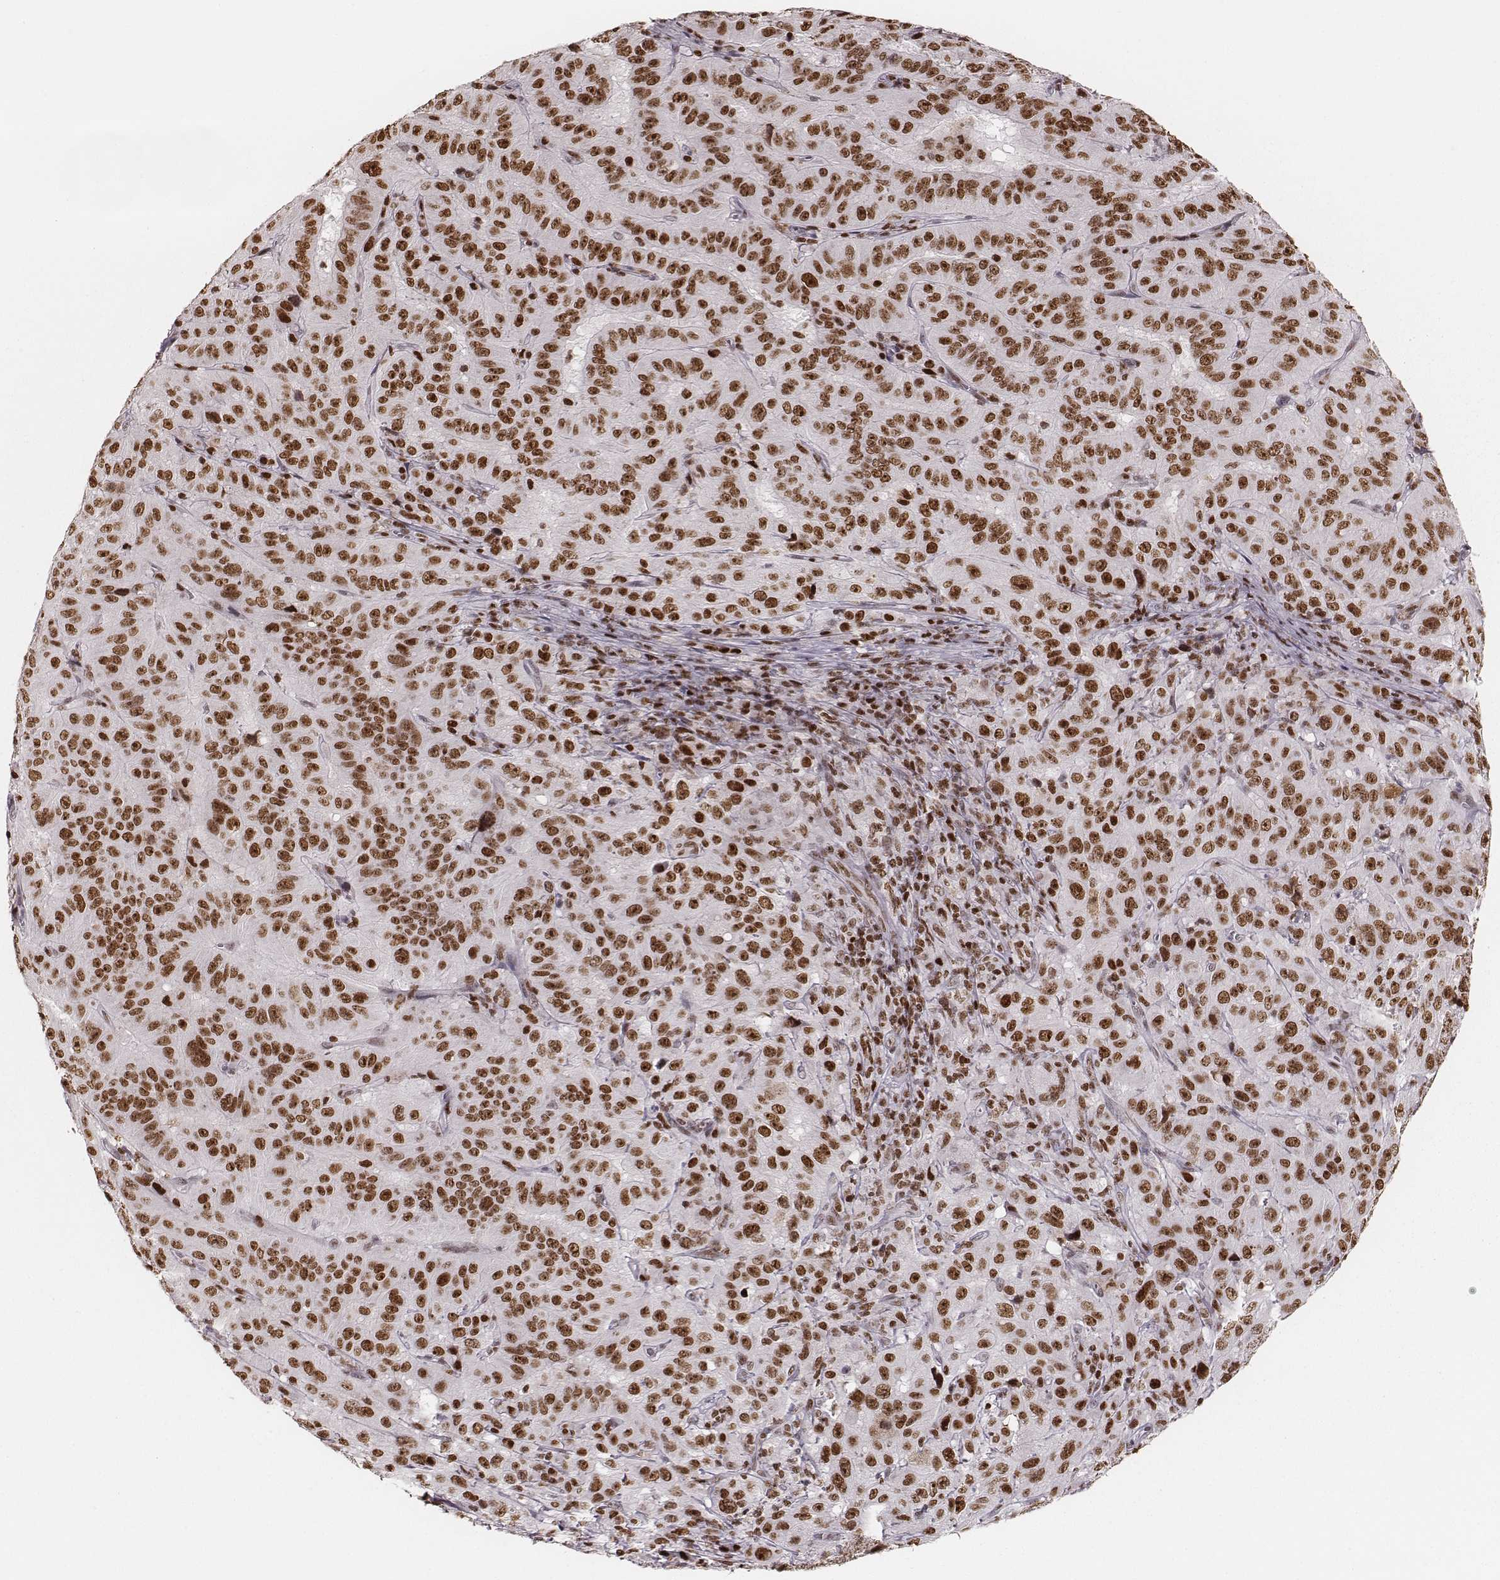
{"staining": {"intensity": "moderate", "quantity": ">75%", "location": "nuclear"}, "tissue": "pancreatic cancer", "cell_type": "Tumor cells", "image_type": "cancer", "snomed": [{"axis": "morphology", "description": "Adenocarcinoma, NOS"}, {"axis": "topography", "description": "Pancreas"}], "caption": "Adenocarcinoma (pancreatic) stained for a protein (brown) demonstrates moderate nuclear positive staining in approximately >75% of tumor cells.", "gene": "PARP1", "patient": {"sex": "male", "age": 63}}